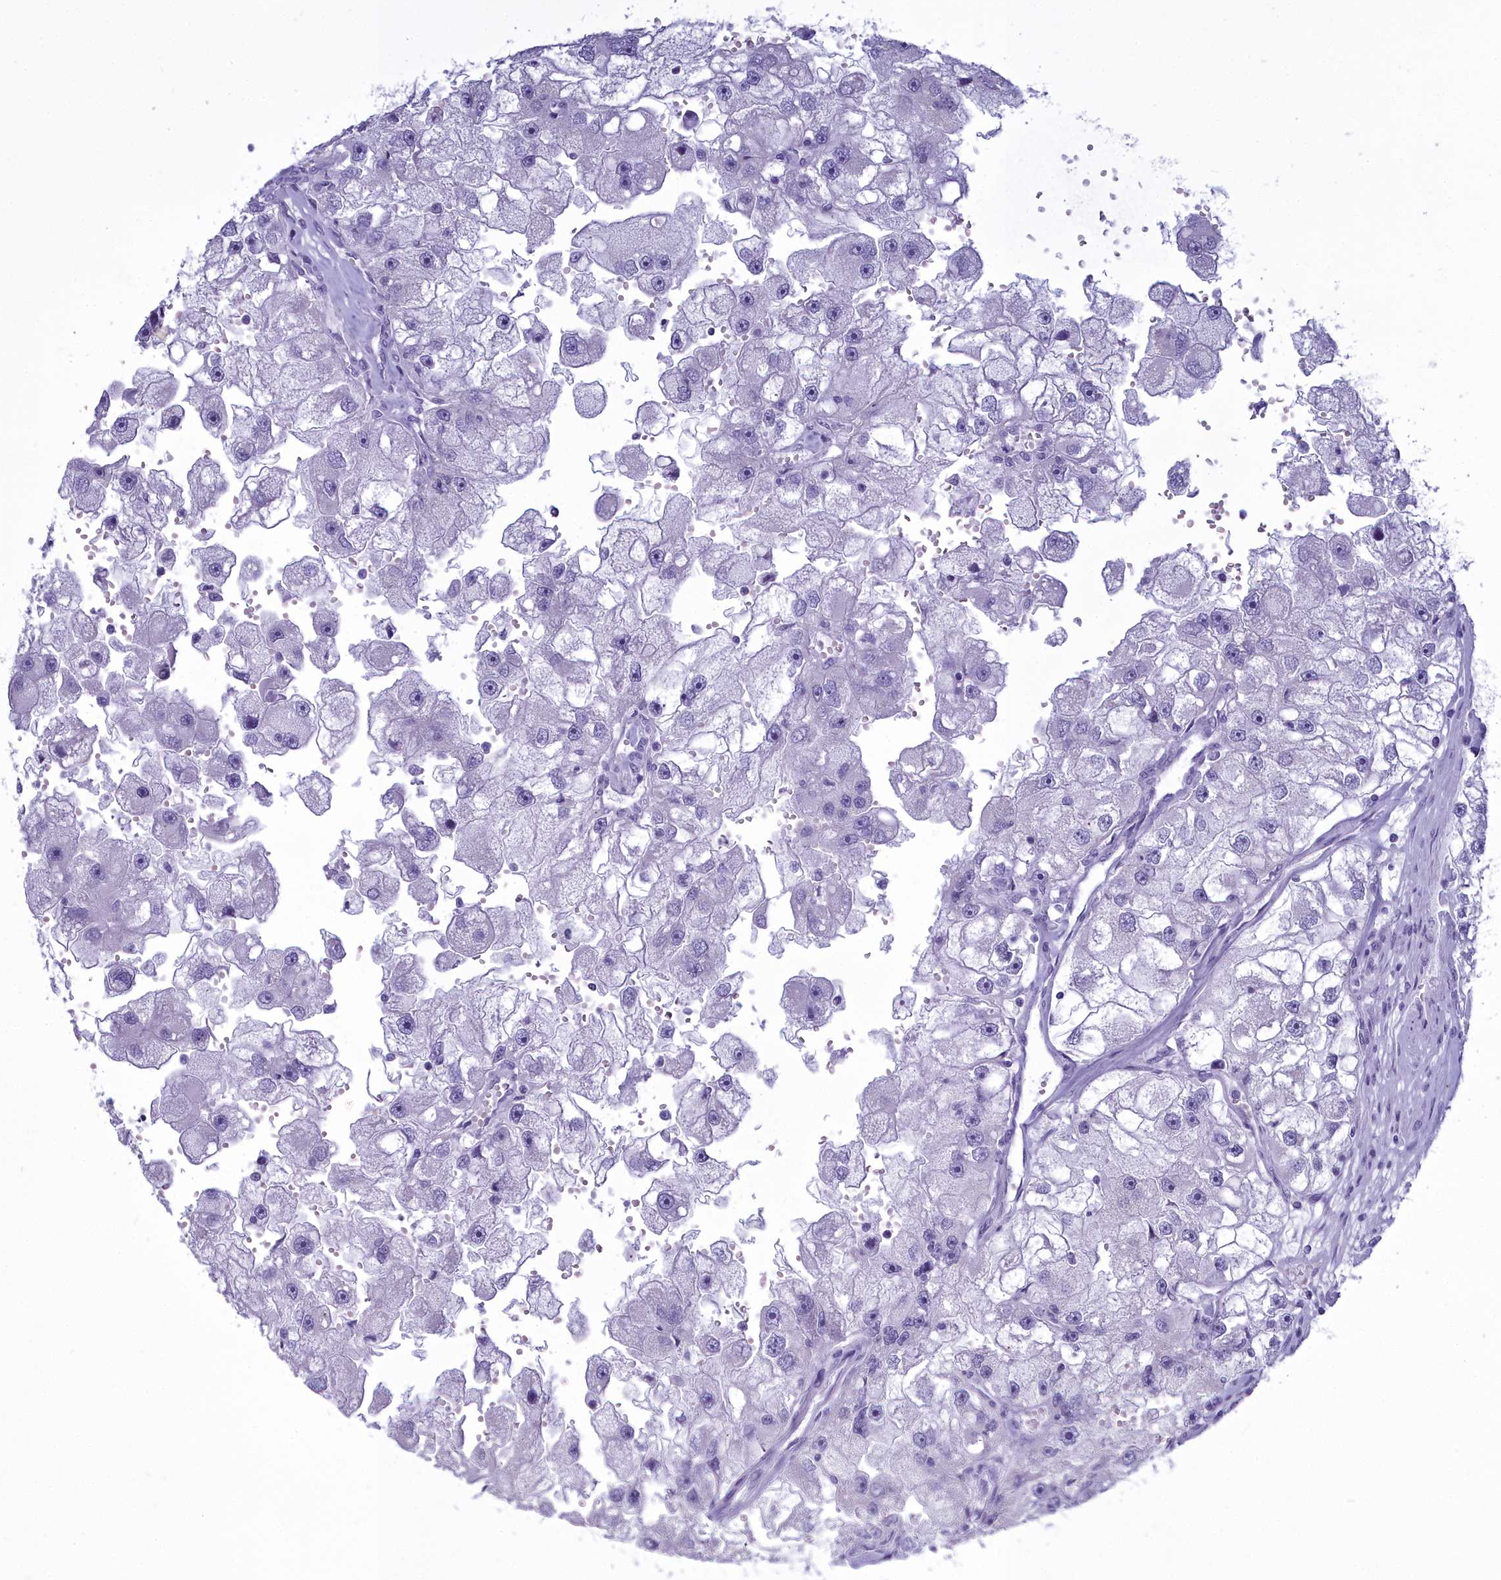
{"staining": {"intensity": "negative", "quantity": "none", "location": "none"}, "tissue": "renal cancer", "cell_type": "Tumor cells", "image_type": "cancer", "snomed": [{"axis": "morphology", "description": "Adenocarcinoma, NOS"}, {"axis": "topography", "description": "Kidney"}], "caption": "High power microscopy histopathology image of an immunohistochemistry (IHC) micrograph of renal cancer (adenocarcinoma), revealing no significant staining in tumor cells.", "gene": "MAP6", "patient": {"sex": "male", "age": 63}}